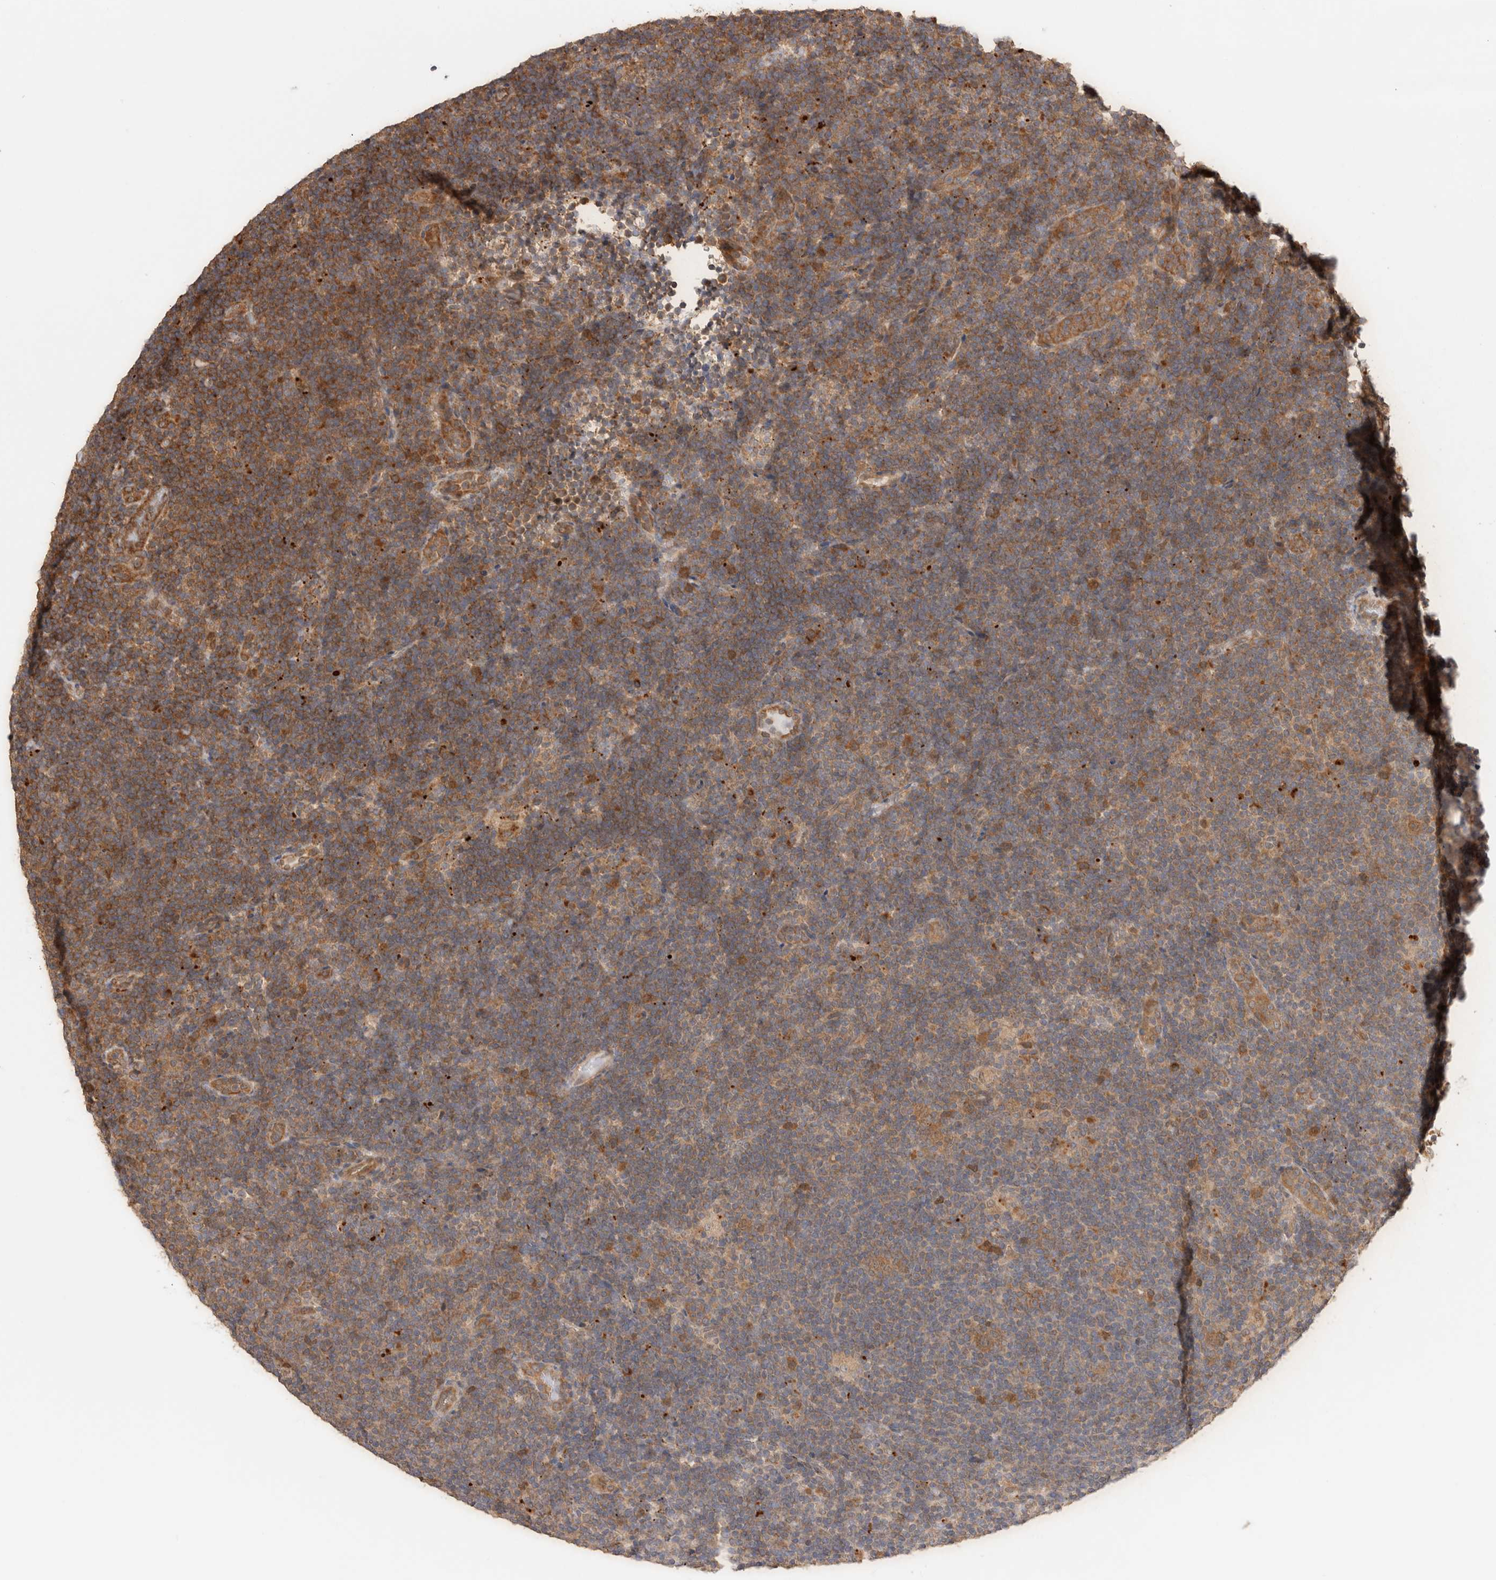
{"staining": {"intensity": "moderate", "quantity": ">75%", "location": "cytoplasmic/membranous"}, "tissue": "lymphoma", "cell_type": "Tumor cells", "image_type": "cancer", "snomed": [{"axis": "morphology", "description": "Hodgkin's disease, NOS"}, {"axis": "topography", "description": "Lymph node"}], "caption": "There is medium levels of moderate cytoplasmic/membranous staining in tumor cells of Hodgkin's disease, as demonstrated by immunohistochemical staining (brown color).", "gene": "ACTL9", "patient": {"sex": "female", "age": 57}}